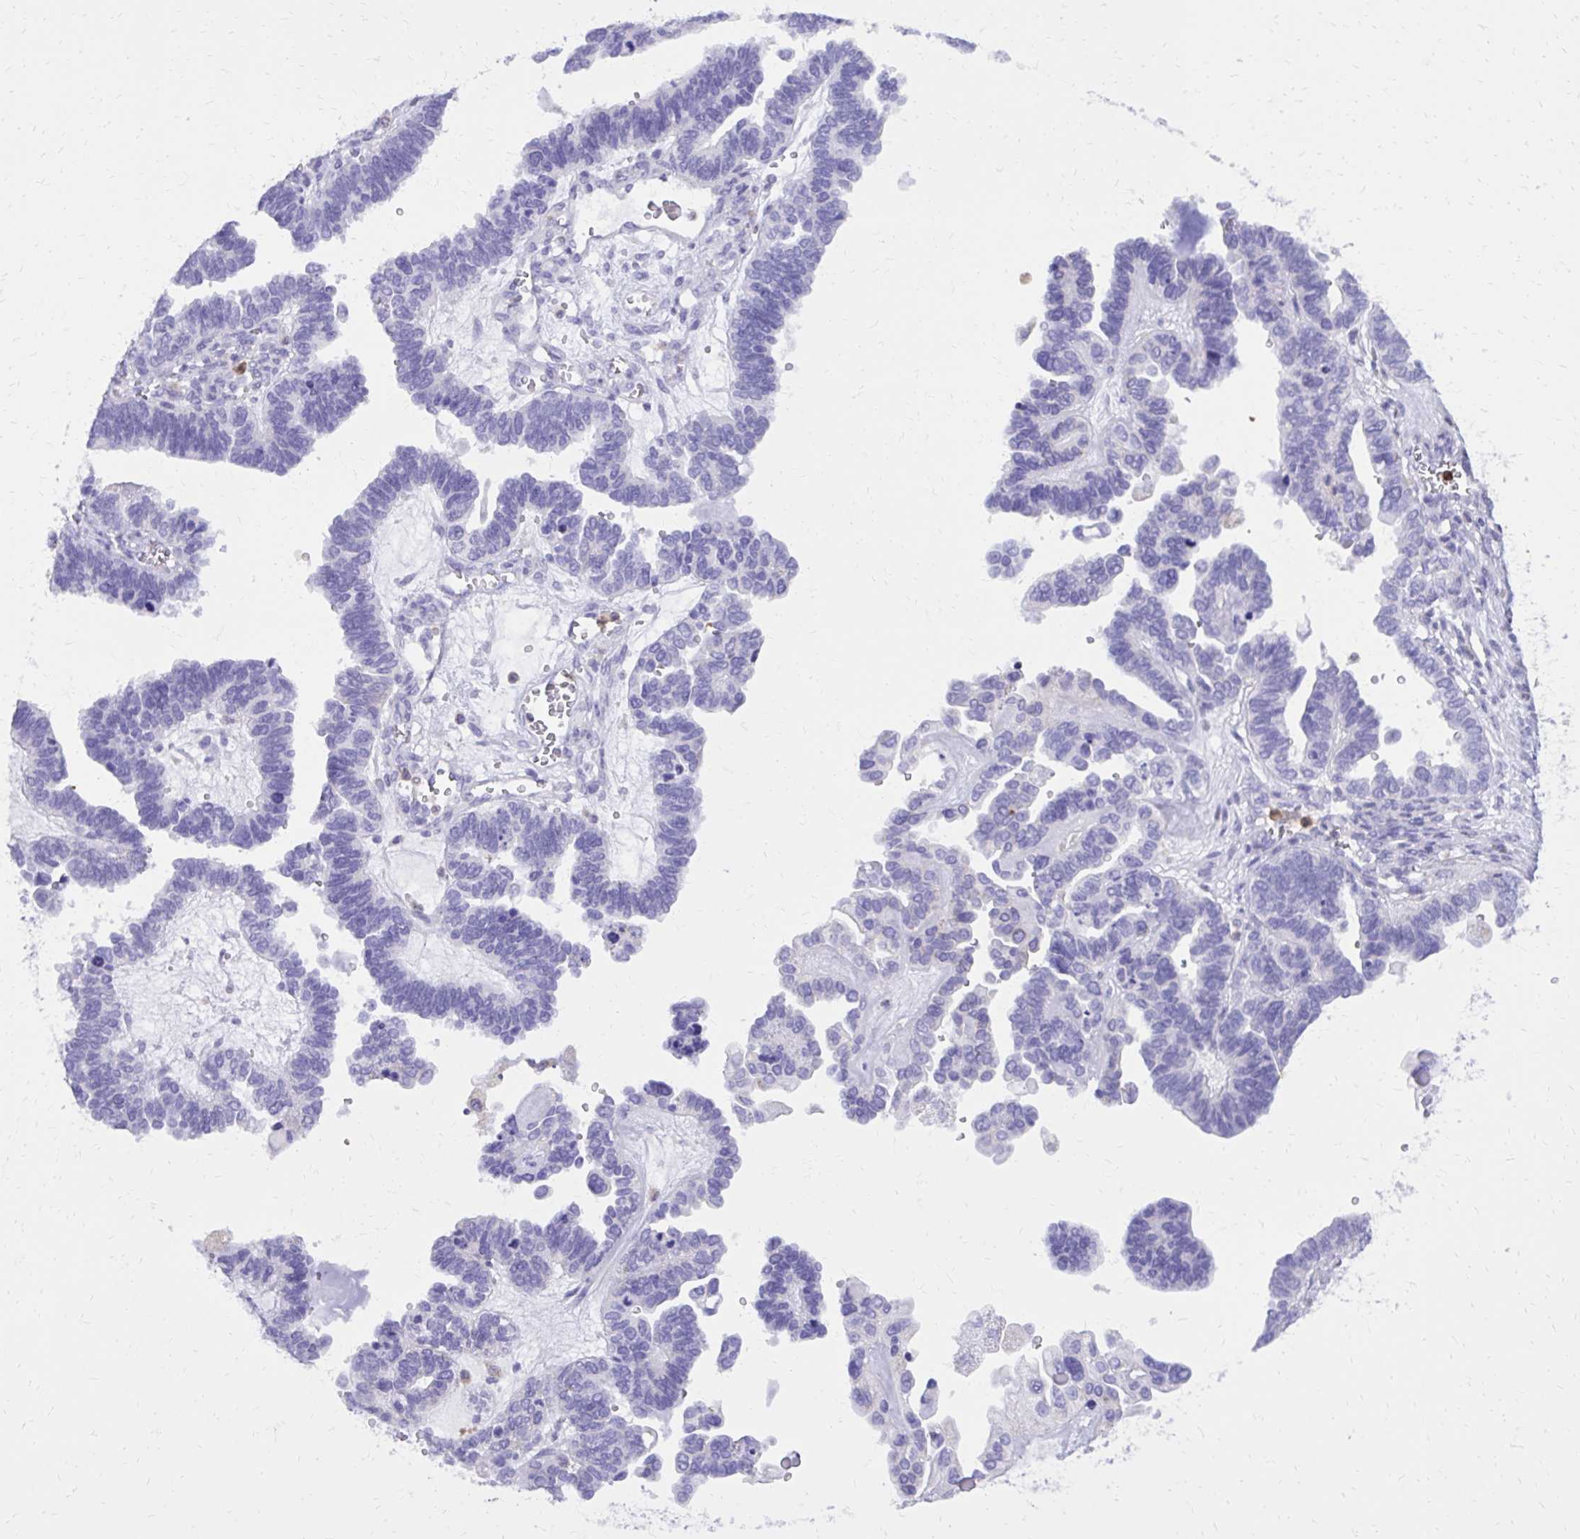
{"staining": {"intensity": "negative", "quantity": "none", "location": "none"}, "tissue": "ovarian cancer", "cell_type": "Tumor cells", "image_type": "cancer", "snomed": [{"axis": "morphology", "description": "Cystadenocarcinoma, serous, NOS"}, {"axis": "topography", "description": "Ovary"}], "caption": "Ovarian cancer was stained to show a protein in brown. There is no significant positivity in tumor cells. The staining is performed using DAB (3,3'-diaminobenzidine) brown chromogen with nuclei counter-stained in using hematoxylin.", "gene": "CAT", "patient": {"sex": "female", "age": 51}}